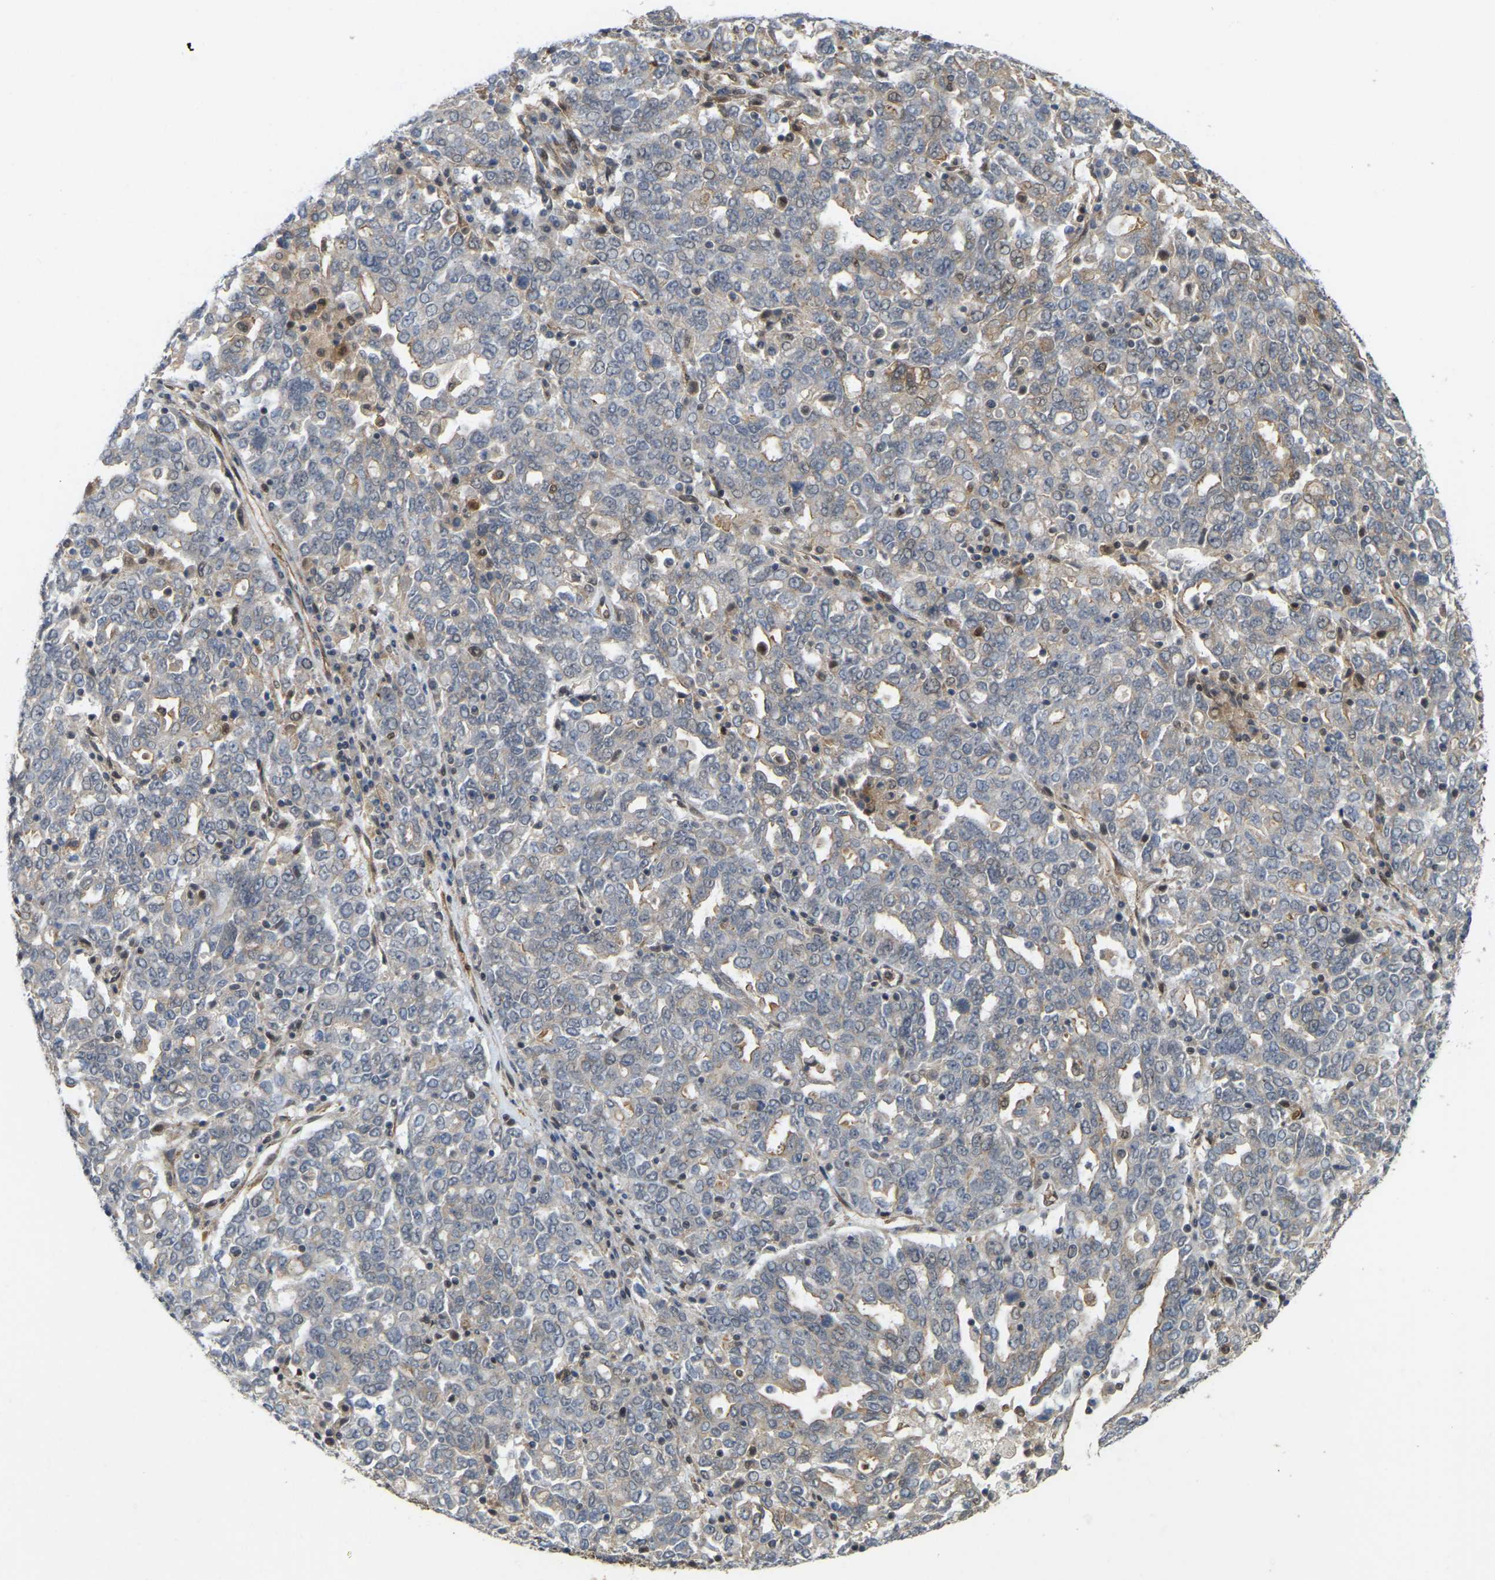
{"staining": {"intensity": "weak", "quantity": "<25%", "location": "cytoplasmic/membranous"}, "tissue": "ovarian cancer", "cell_type": "Tumor cells", "image_type": "cancer", "snomed": [{"axis": "morphology", "description": "Carcinoma, endometroid"}, {"axis": "topography", "description": "Ovary"}], "caption": "Micrograph shows no significant protein staining in tumor cells of ovarian cancer (endometroid carcinoma). (DAB immunohistochemistry (IHC), high magnification).", "gene": "SERPINB5", "patient": {"sex": "female", "age": 62}}